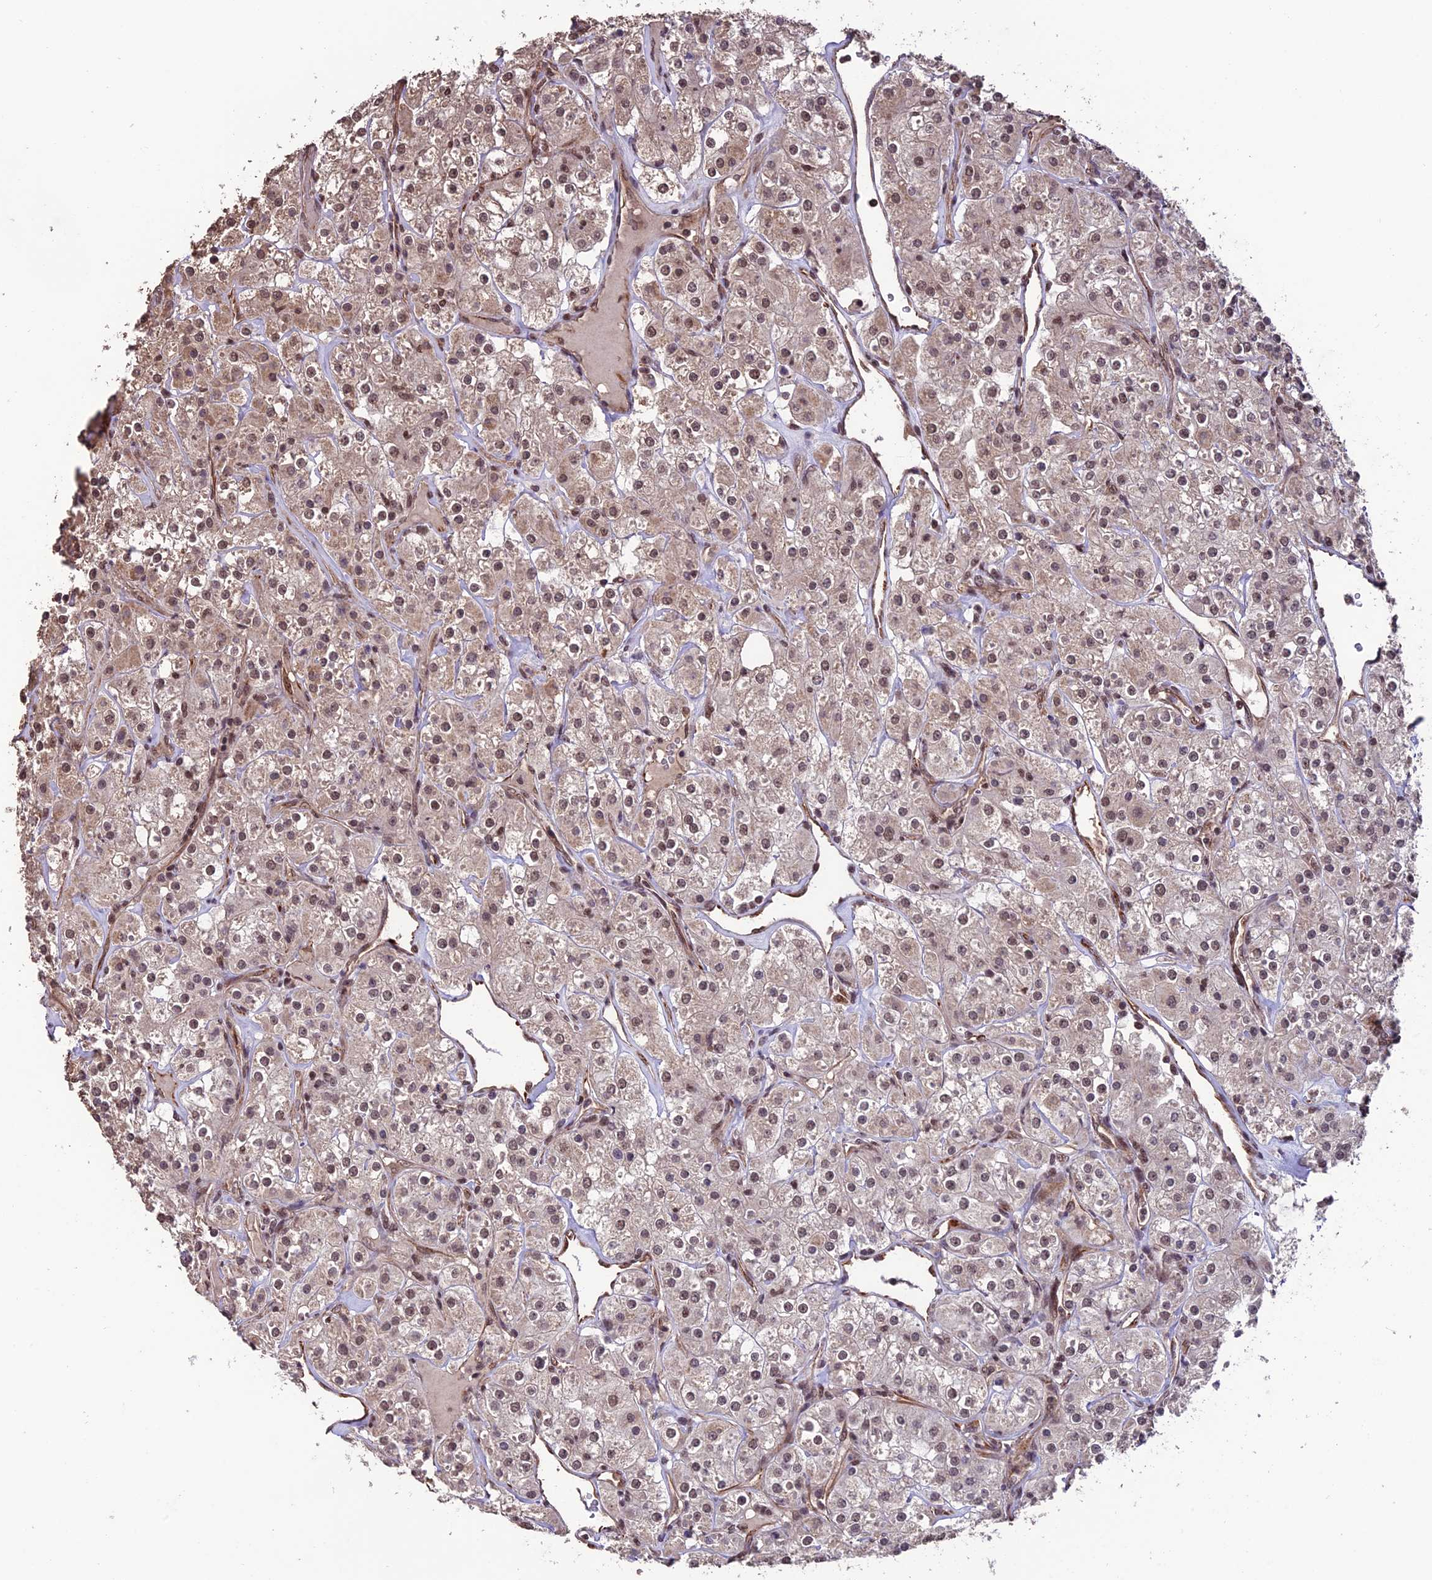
{"staining": {"intensity": "moderate", "quantity": ">75%", "location": "nuclear"}, "tissue": "renal cancer", "cell_type": "Tumor cells", "image_type": "cancer", "snomed": [{"axis": "morphology", "description": "Adenocarcinoma, NOS"}, {"axis": "topography", "description": "Kidney"}], "caption": "Adenocarcinoma (renal) was stained to show a protein in brown. There is medium levels of moderate nuclear positivity in about >75% of tumor cells.", "gene": "CABIN1", "patient": {"sex": "male", "age": 77}}